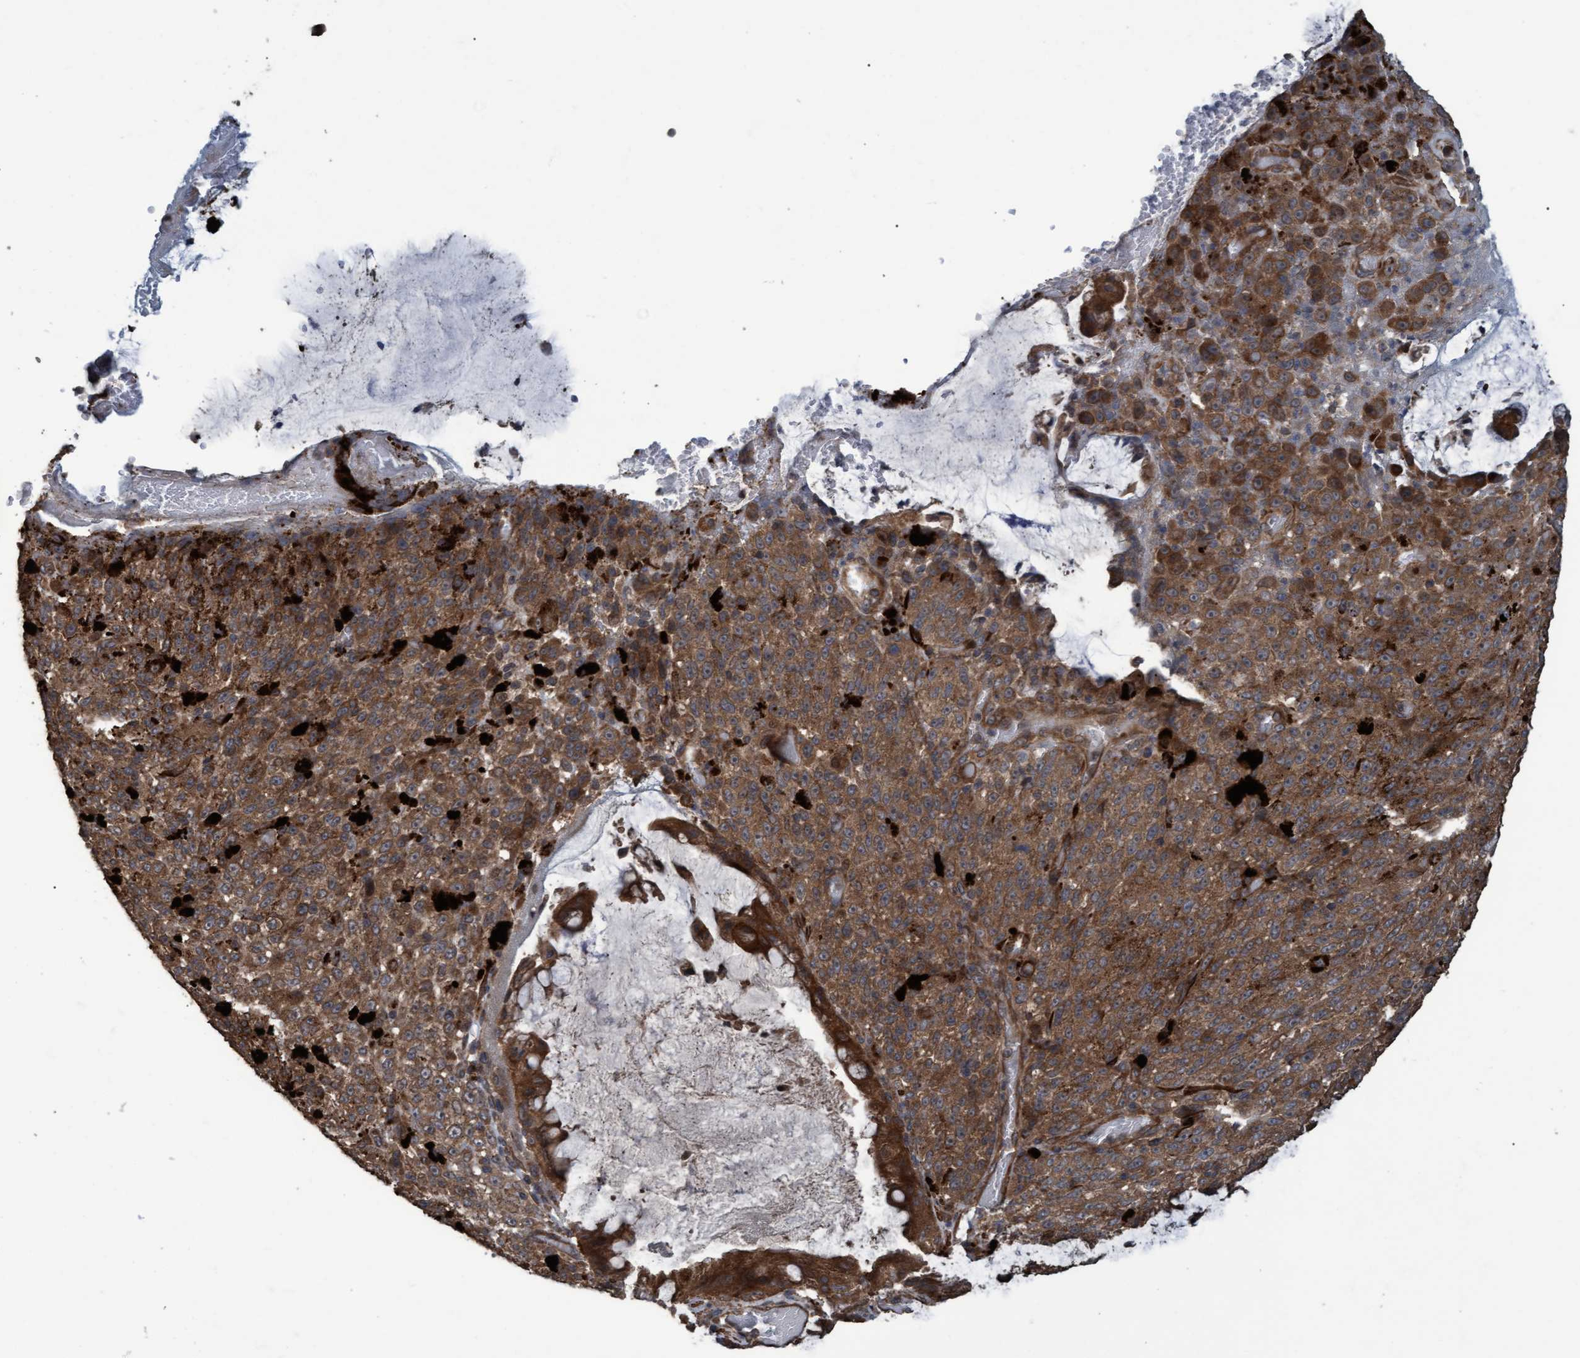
{"staining": {"intensity": "moderate", "quantity": ">75%", "location": "cytoplasmic/membranous"}, "tissue": "melanoma", "cell_type": "Tumor cells", "image_type": "cancer", "snomed": [{"axis": "morphology", "description": "Malignant melanoma, NOS"}, {"axis": "topography", "description": "Rectum"}], "caption": "A histopathology image of human malignant melanoma stained for a protein reveals moderate cytoplasmic/membranous brown staining in tumor cells.", "gene": "GGT6", "patient": {"sex": "female", "age": 81}}